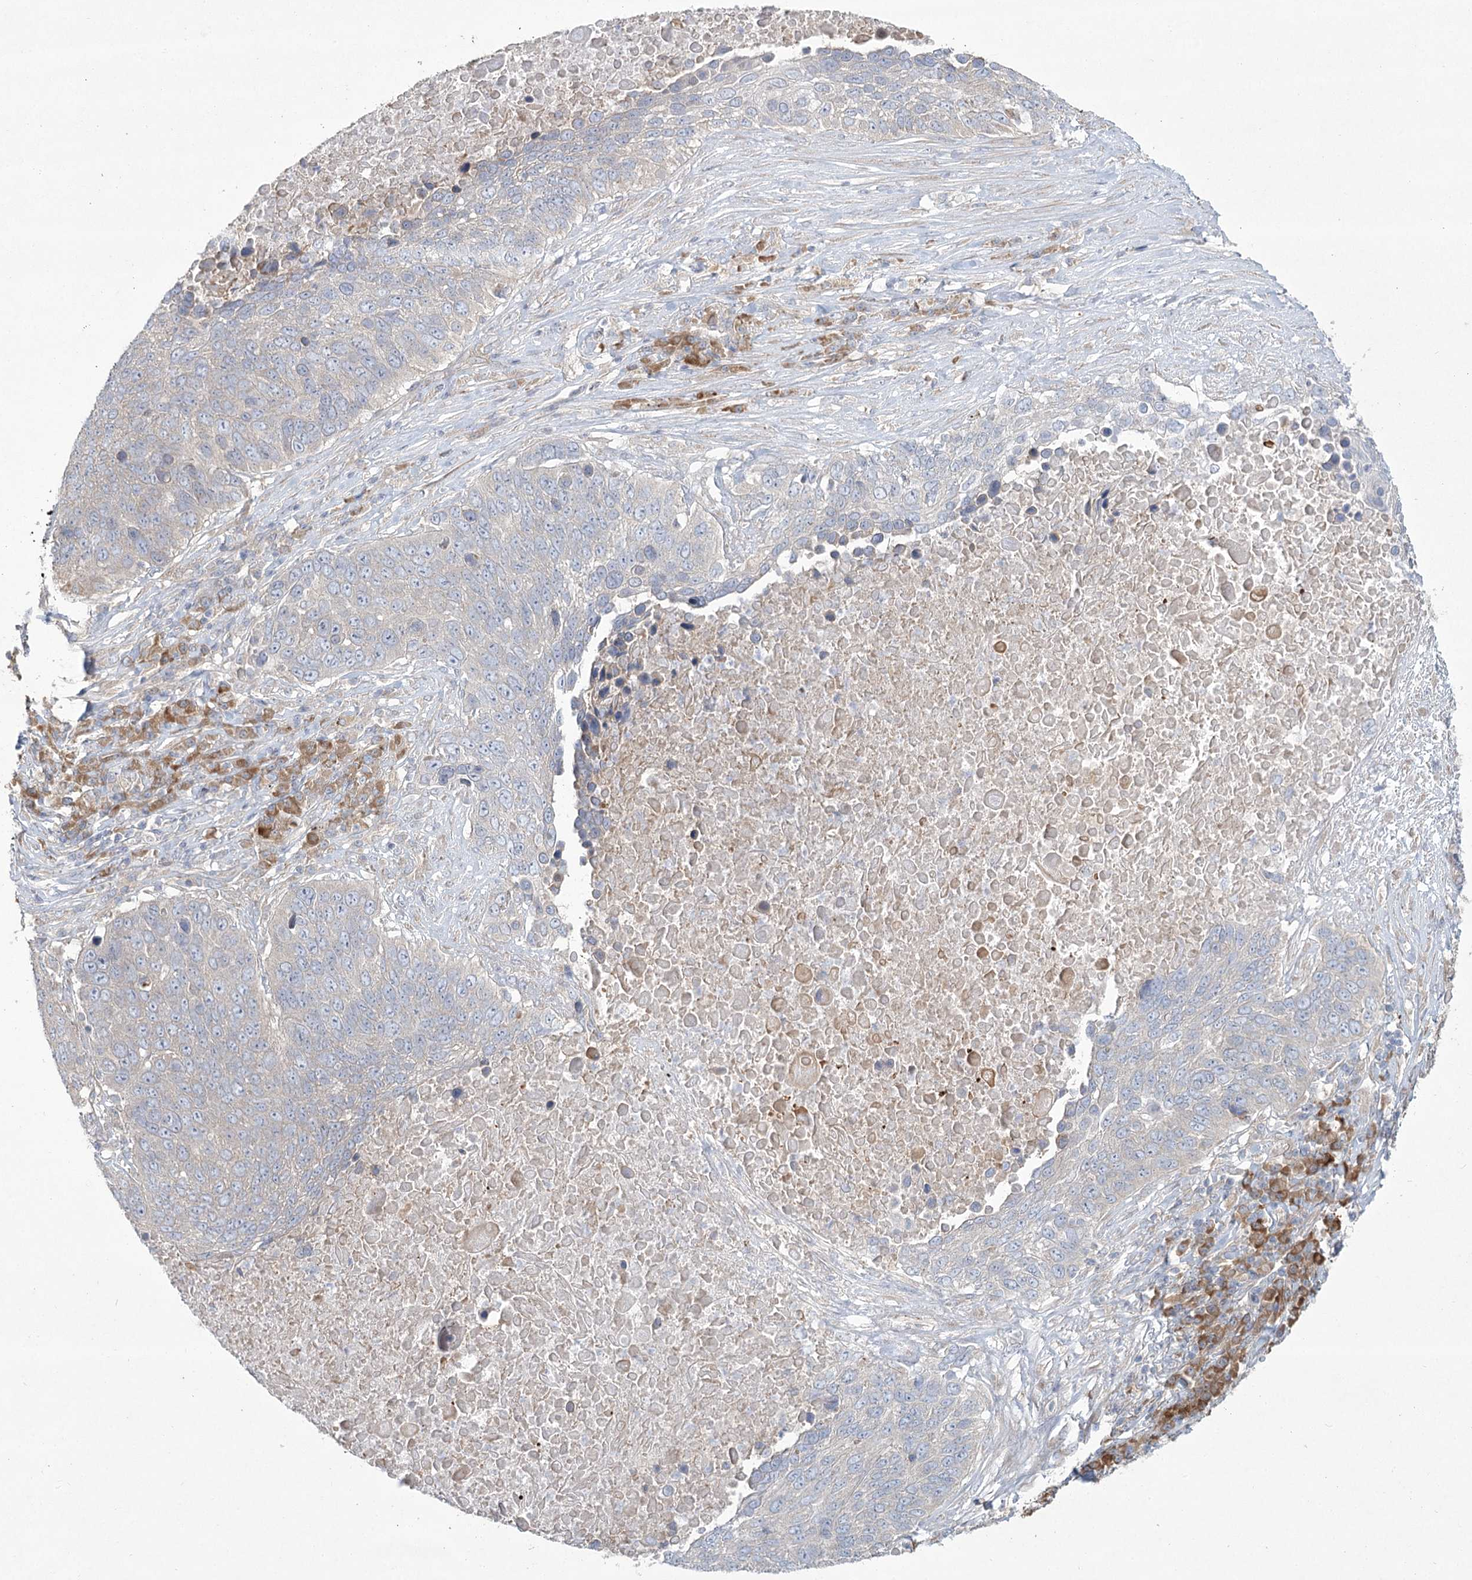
{"staining": {"intensity": "negative", "quantity": "none", "location": "none"}, "tissue": "lung cancer", "cell_type": "Tumor cells", "image_type": "cancer", "snomed": [{"axis": "morphology", "description": "Squamous cell carcinoma, NOS"}, {"axis": "topography", "description": "Lung"}], "caption": "Immunohistochemistry micrograph of human lung squamous cell carcinoma stained for a protein (brown), which demonstrates no expression in tumor cells.", "gene": "CAMTA1", "patient": {"sex": "male", "age": 66}}